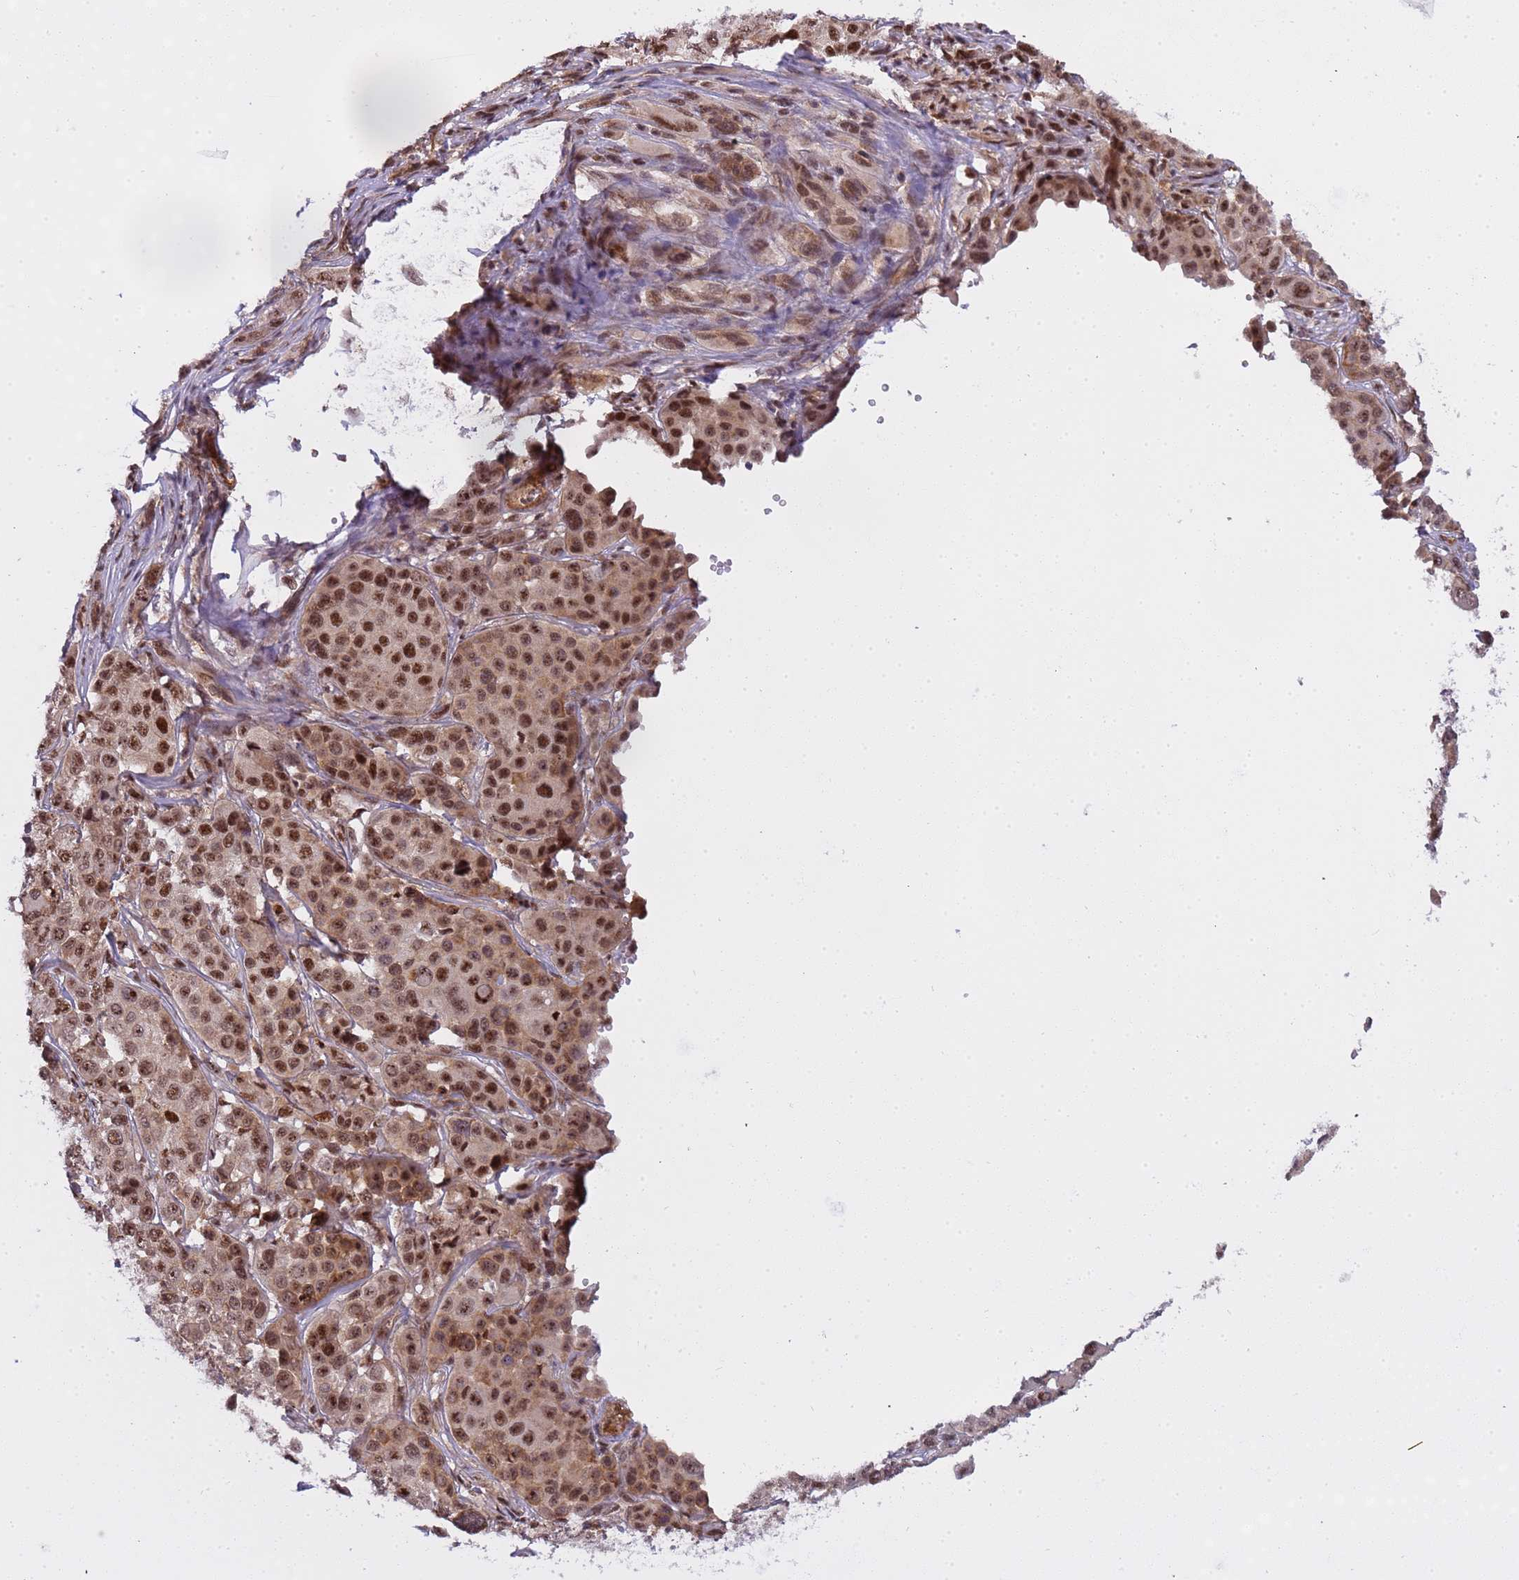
{"staining": {"intensity": "moderate", "quantity": ">75%", "location": "nuclear"}, "tissue": "melanoma", "cell_type": "Tumor cells", "image_type": "cancer", "snomed": [{"axis": "morphology", "description": "Malignant melanoma, NOS"}, {"axis": "topography", "description": "Skin of trunk"}], "caption": "IHC image of neoplastic tissue: melanoma stained using immunohistochemistry (IHC) displays medium levels of moderate protein expression localized specifically in the nuclear of tumor cells, appearing as a nuclear brown color.", "gene": "EMC2", "patient": {"sex": "male", "age": 71}}